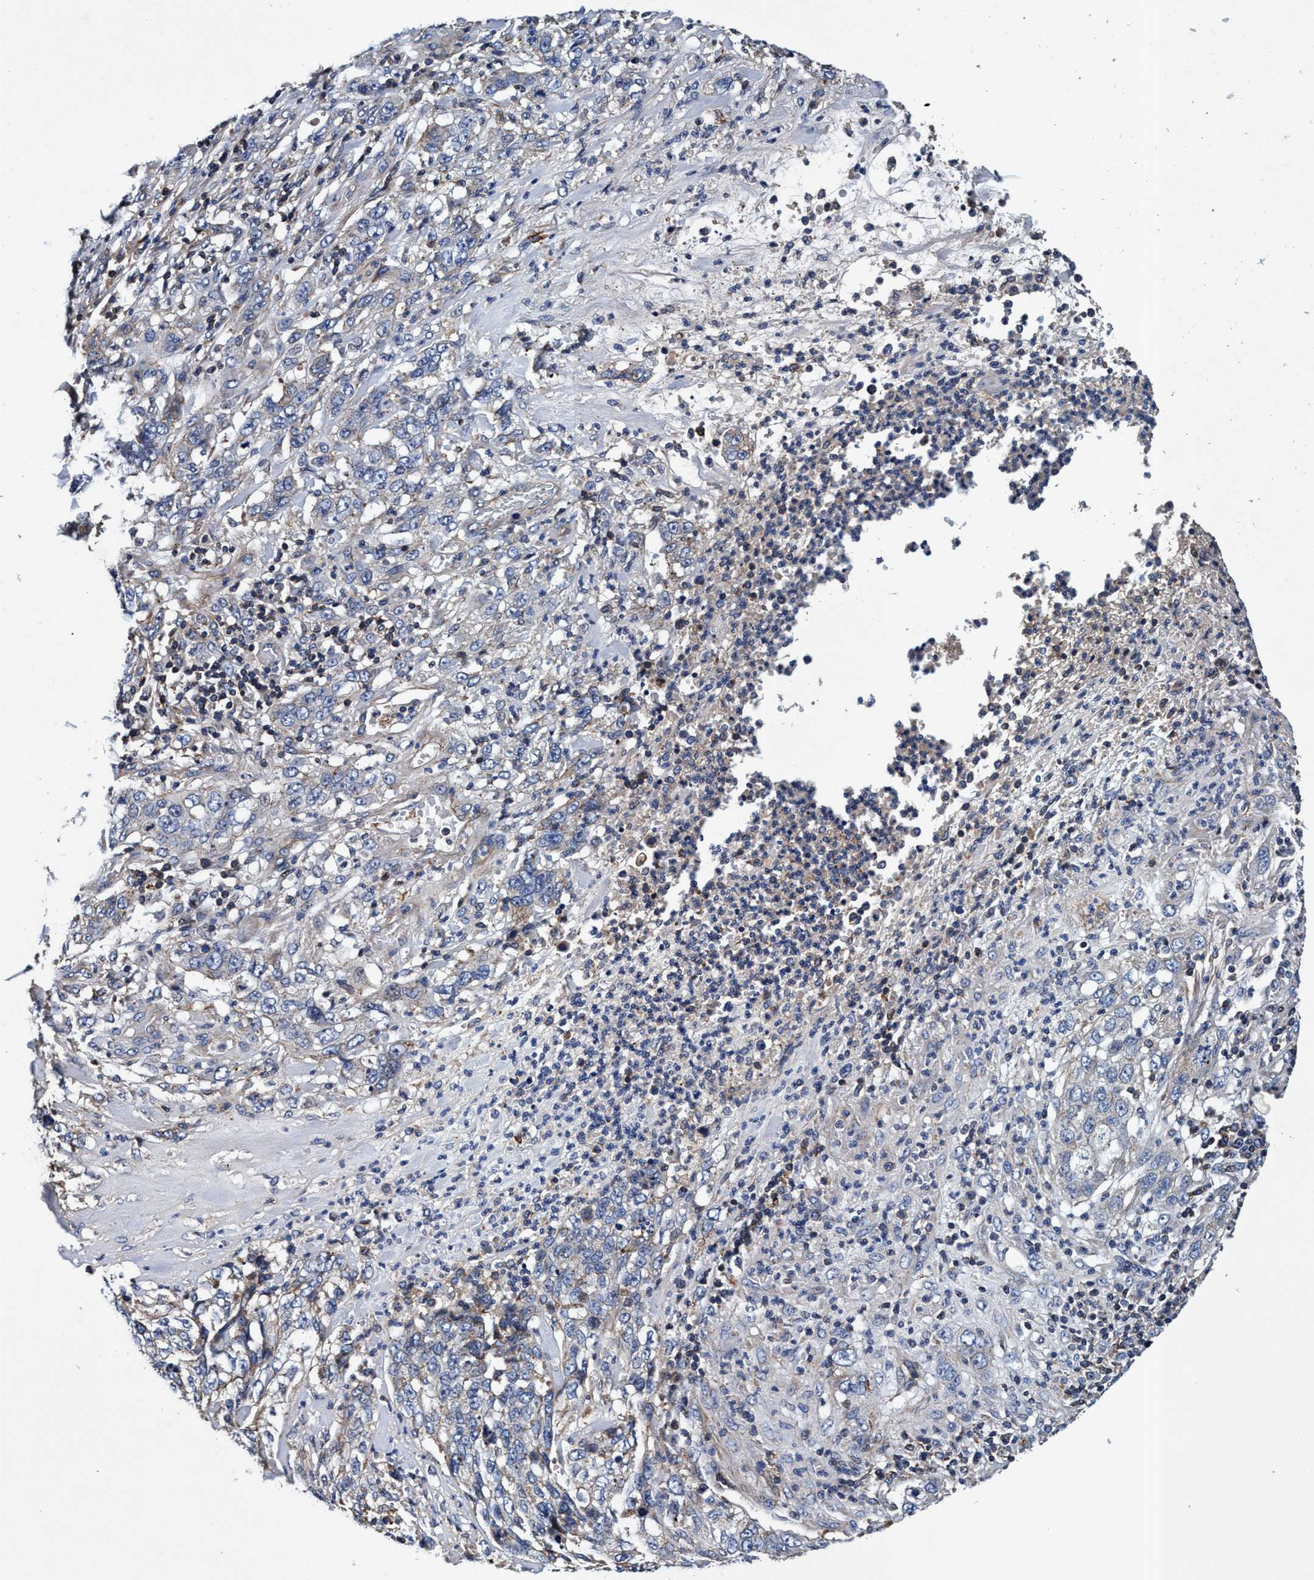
{"staining": {"intensity": "weak", "quantity": "<25%", "location": "cytoplasmic/membranous"}, "tissue": "stomach cancer", "cell_type": "Tumor cells", "image_type": "cancer", "snomed": [{"axis": "morphology", "description": "Adenocarcinoma, NOS"}, {"axis": "topography", "description": "Stomach"}], "caption": "Histopathology image shows no protein expression in tumor cells of adenocarcinoma (stomach) tissue. The staining is performed using DAB brown chromogen with nuclei counter-stained in using hematoxylin.", "gene": "RNF208", "patient": {"sex": "male", "age": 48}}